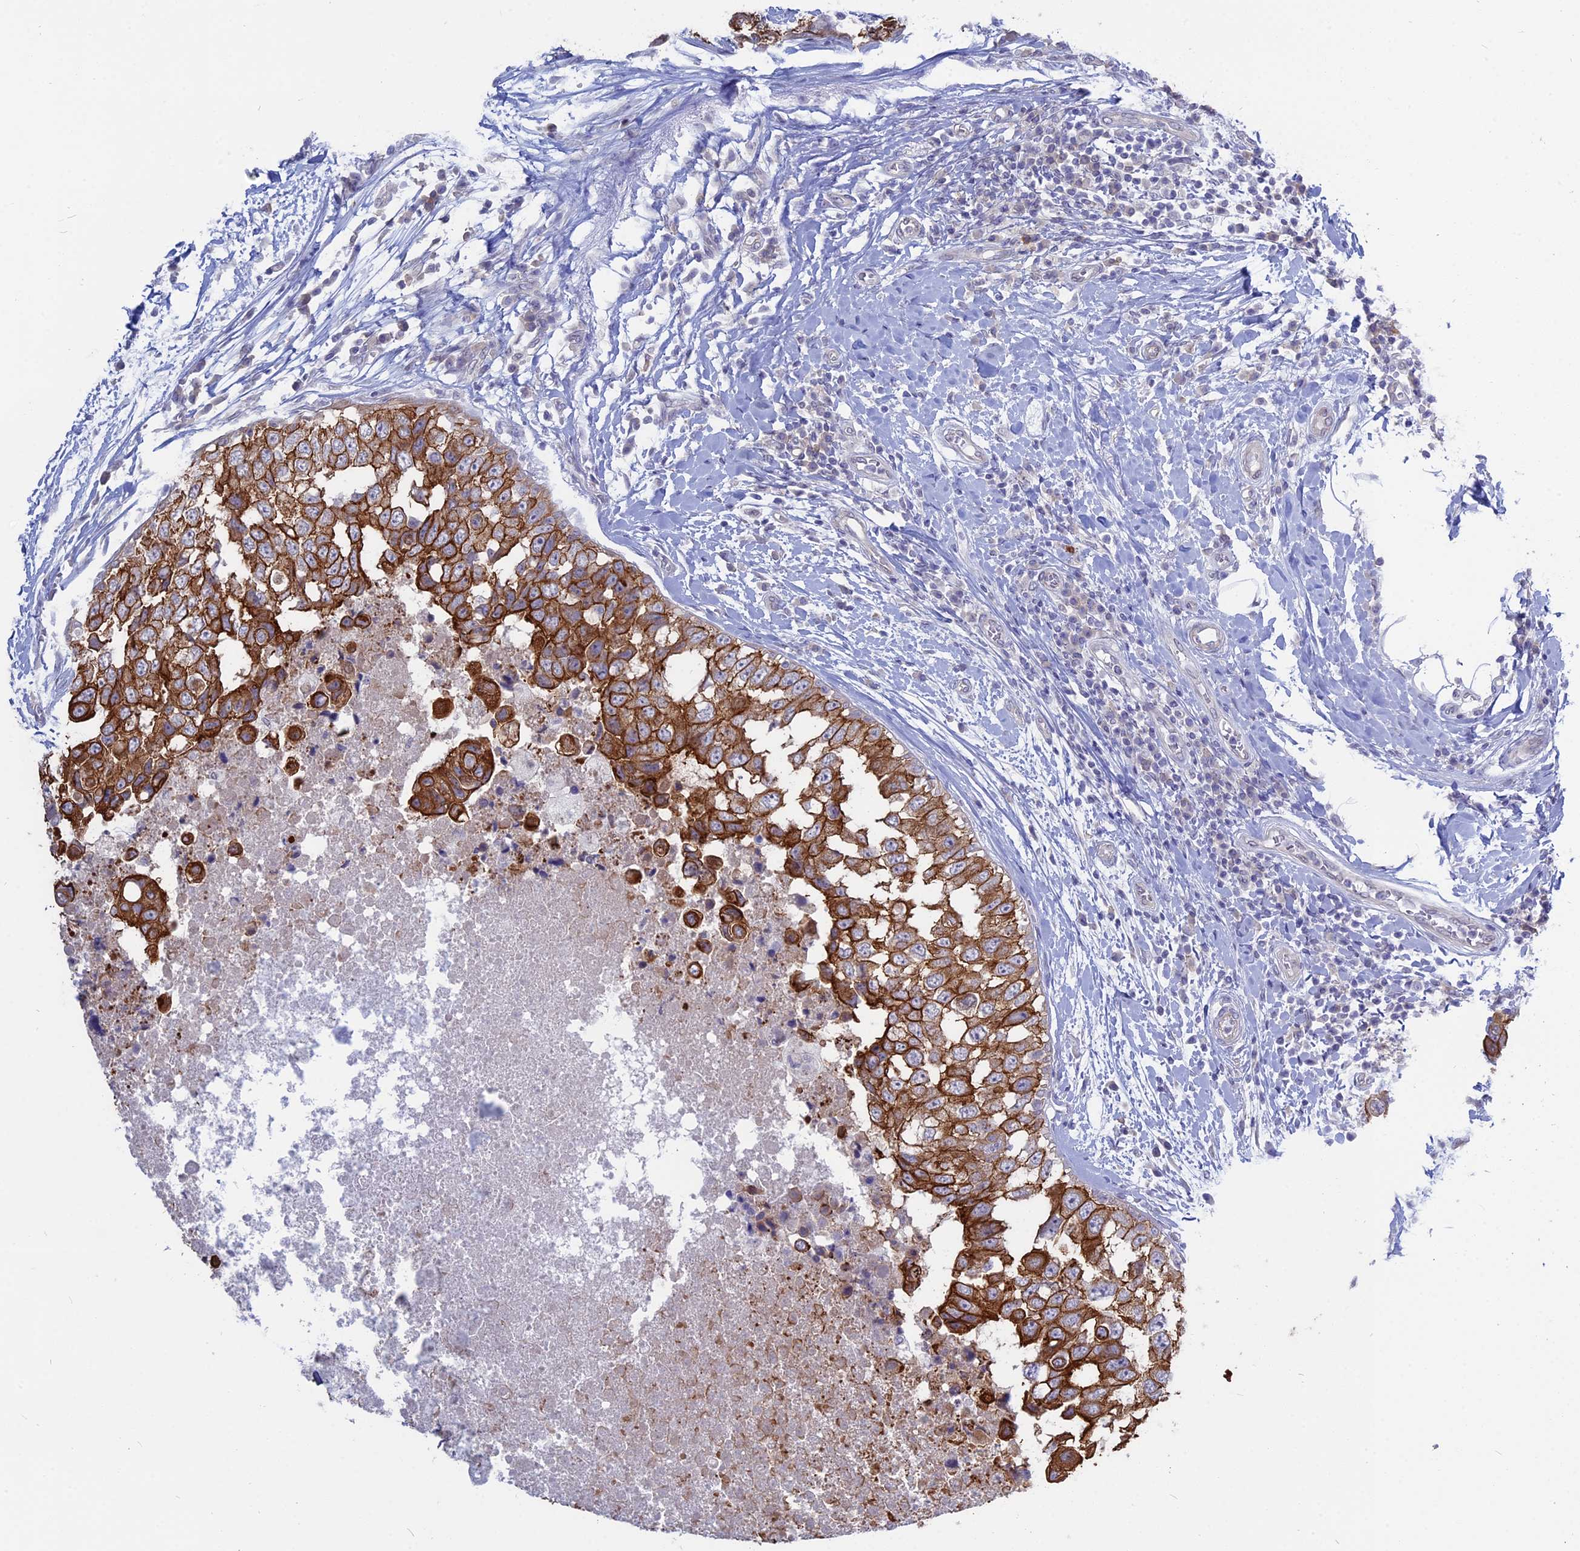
{"staining": {"intensity": "strong", "quantity": ">75%", "location": "cytoplasmic/membranous"}, "tissue": "breast cancer", "cell_type": "Tumor cells", "image_type": "cancer", "snomed": [{"axis": "morphology", "description": "Duct carcinoma"}, {"axis": "topography", "description": "Breast"}], "caption": "There is high levels of strong cytoplasmic/membranous positivity in tumor cells of breast intraductal carcinoma, as demonstrated by immunohistochemical staining (brown color).", "gene": "MYO5B", "patient": {"sex": "female", "age": 27}}